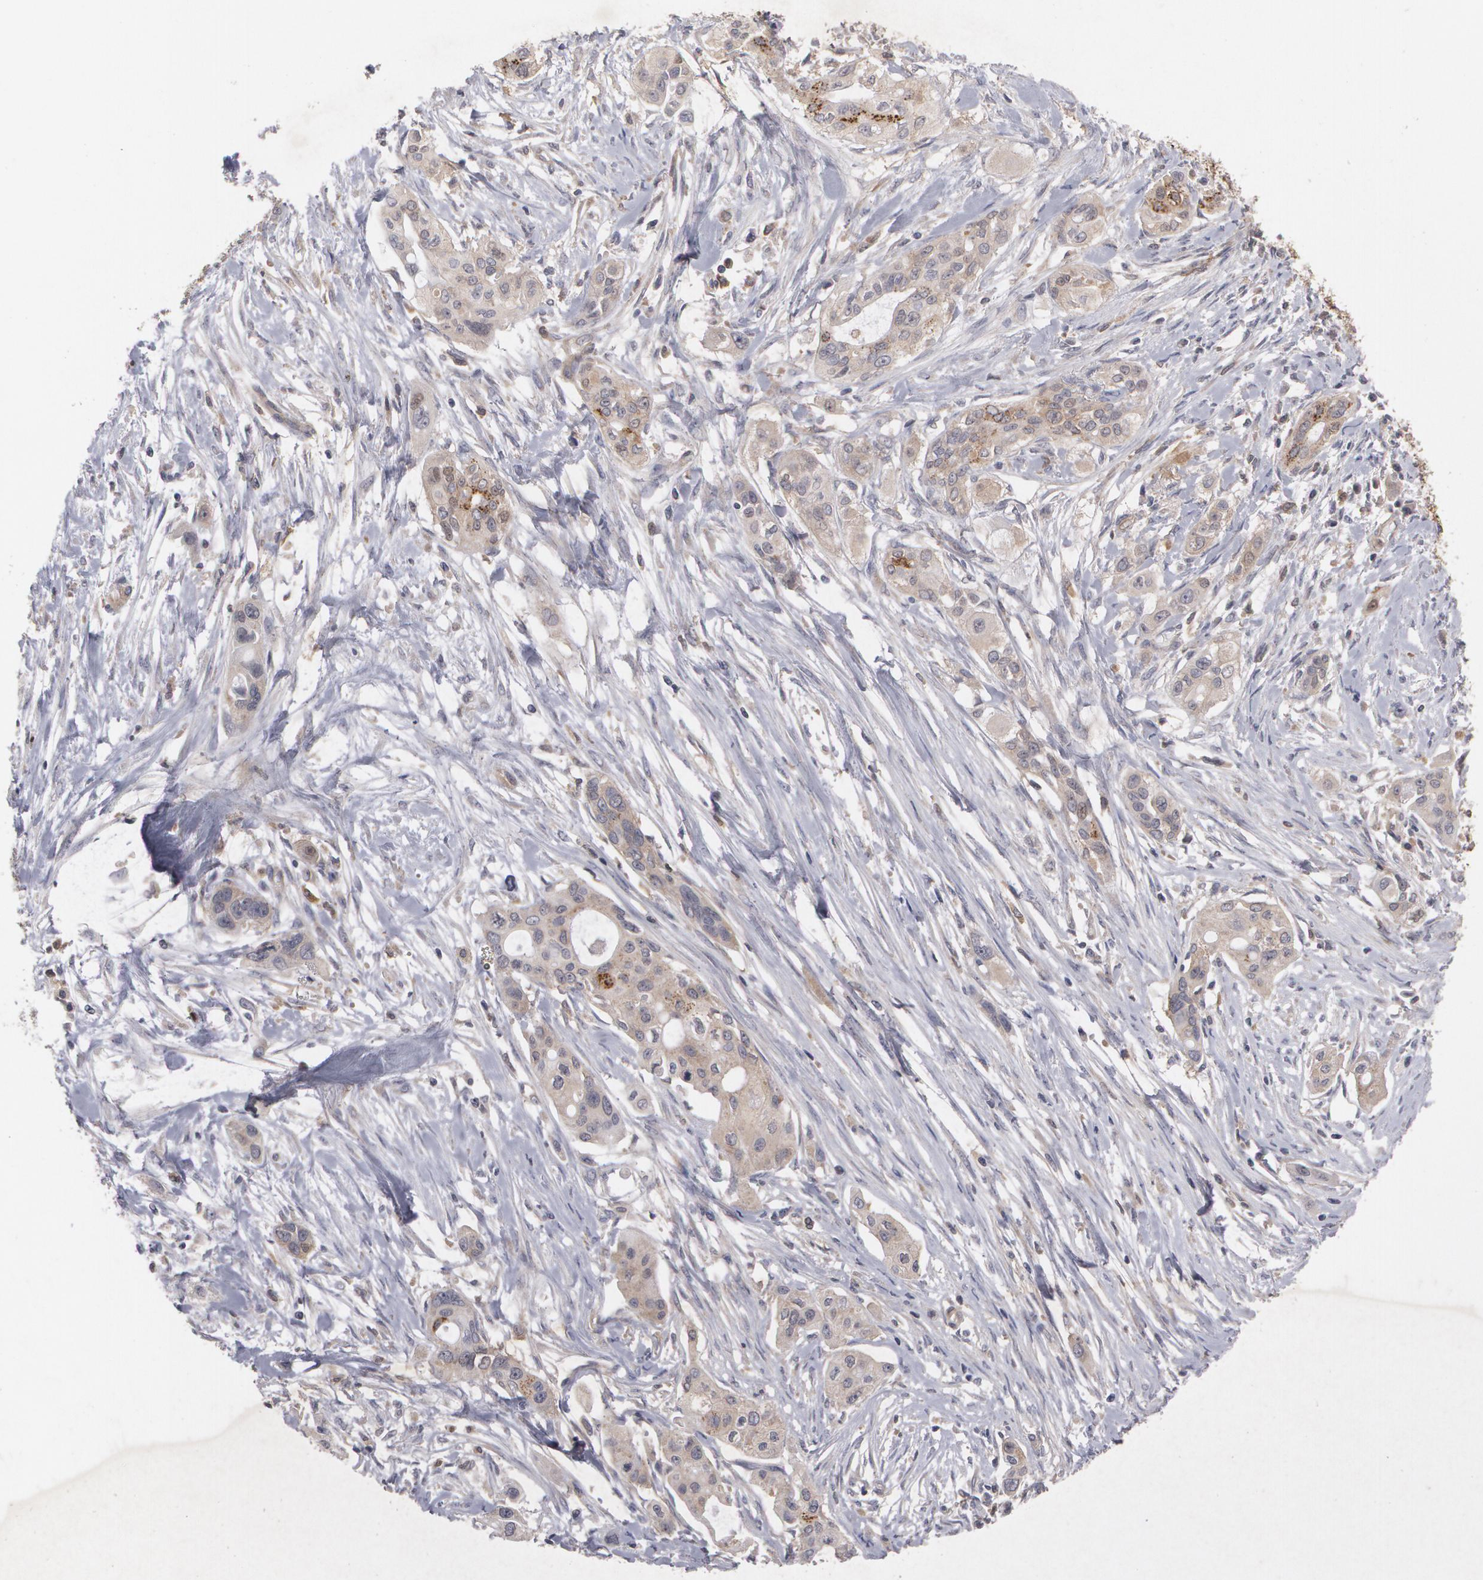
{"staining": {"intensity": "weak", "quantity": ">75%", "location": "cytoplasmic/membranous"}, "tissue": "pancreatic cancer", "cell_type": "Tumor cells", "image_type": "cancer", "snomed": [{"axis": "morphology", "description": "Adenocarcinoma, NOS"}, {"axis": "topography", "description": "Pancreas"}], "caption": "A high-resolution photomicrograph shows IHC staining of pancreatic cancer, which exhibits weak cytoplasmic/membranous positivity in about >75% of tumor cells. (brown staining indicates protein expression, while blue staining denotes nuclei).", "gene": "HTT", "patient": {"sex": "female", "age": 60}}